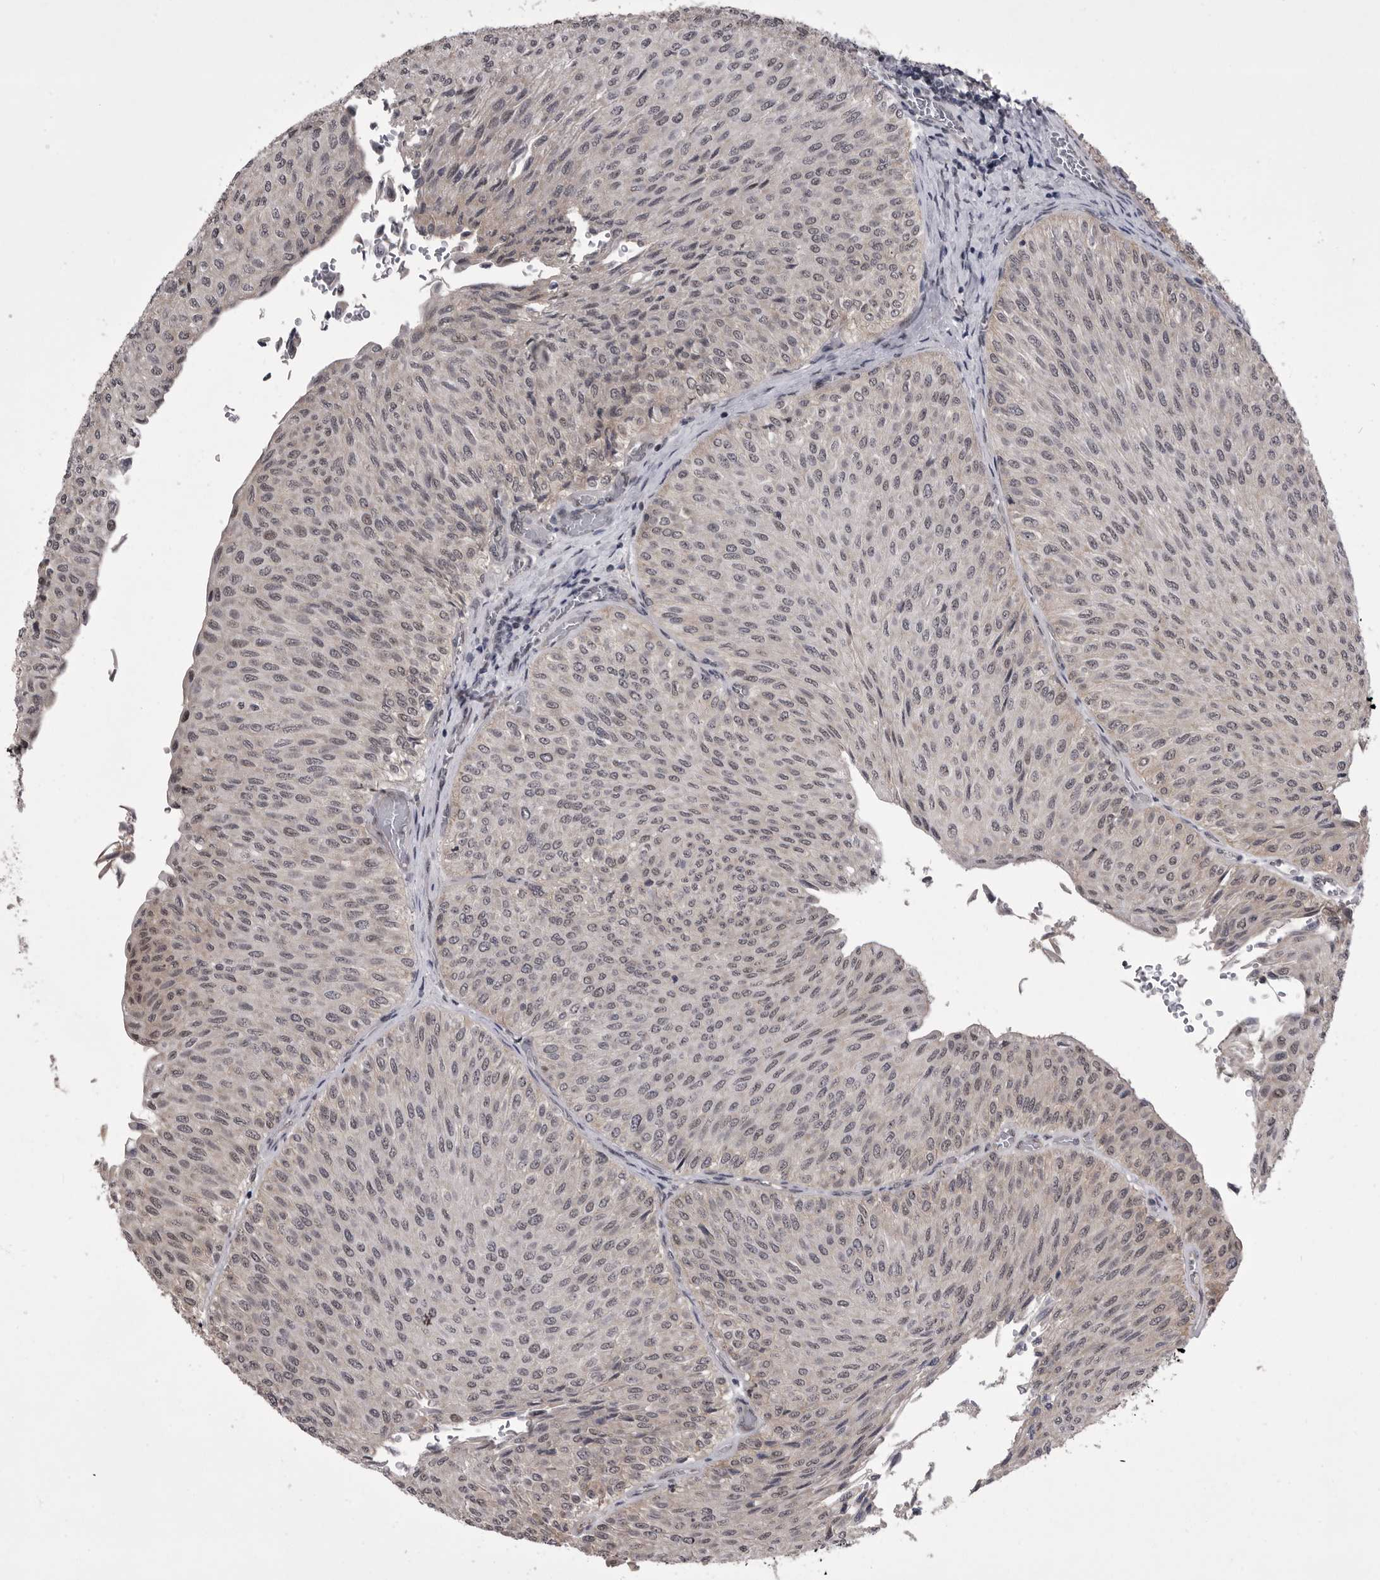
{"staining": {"intensity": "negative", "quantity": "none", "location": "none"}, "tissue": "urothelial cancer", "cell_type": "Tumor cells", "image_type": "cancer", "snomed": [{"axis": "morphology", "description": "Urothelial carcinoma, Low grade"}, {"axis": "topography", "description": "Urinary bladder"}], "caption": "Tumor cells are negative for brown protein staining in urothelial cancer.", "gene": "PRPF3", "patient": {"sex": "male", "age": 78}}